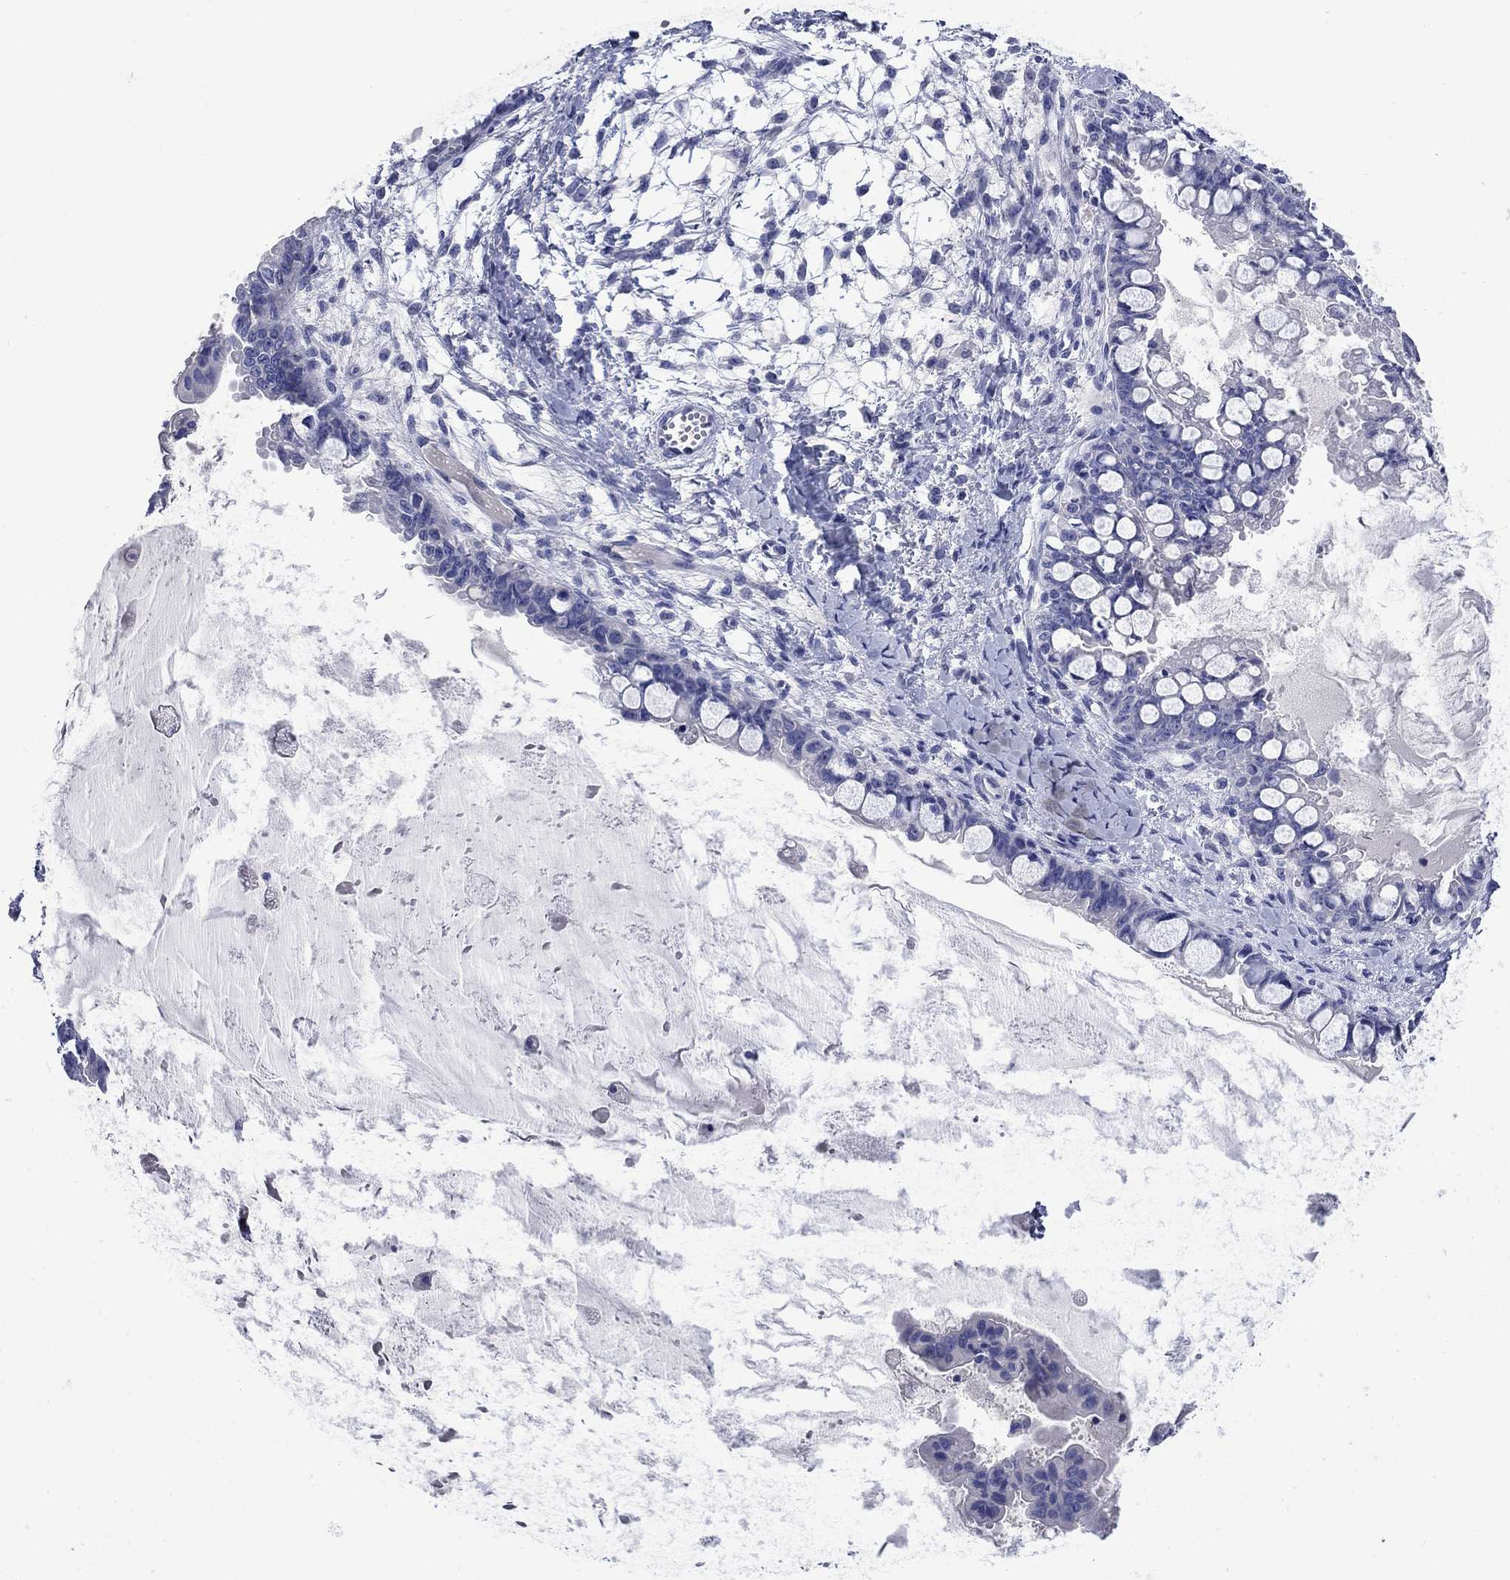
{"staining": {"intensity": "negative", "quantity": "none", "location": "none"}, "tissue": "ovarian cancer", "cell_type": "Tumor cells", "image_type": "cancer", "snomed": [{"axis": "morphology", "description": "Cystadenocarcinoma, mucinous, NOS"}, {"axis": "topography", "description": "Ovary"}], "caption": "The micrograph reveals no significant positivity in tumor cells of mucinous cystadenocarcinoma (ovarian).", "gene": "TFR2", "patient": {"sex": "female", "age": 63}}